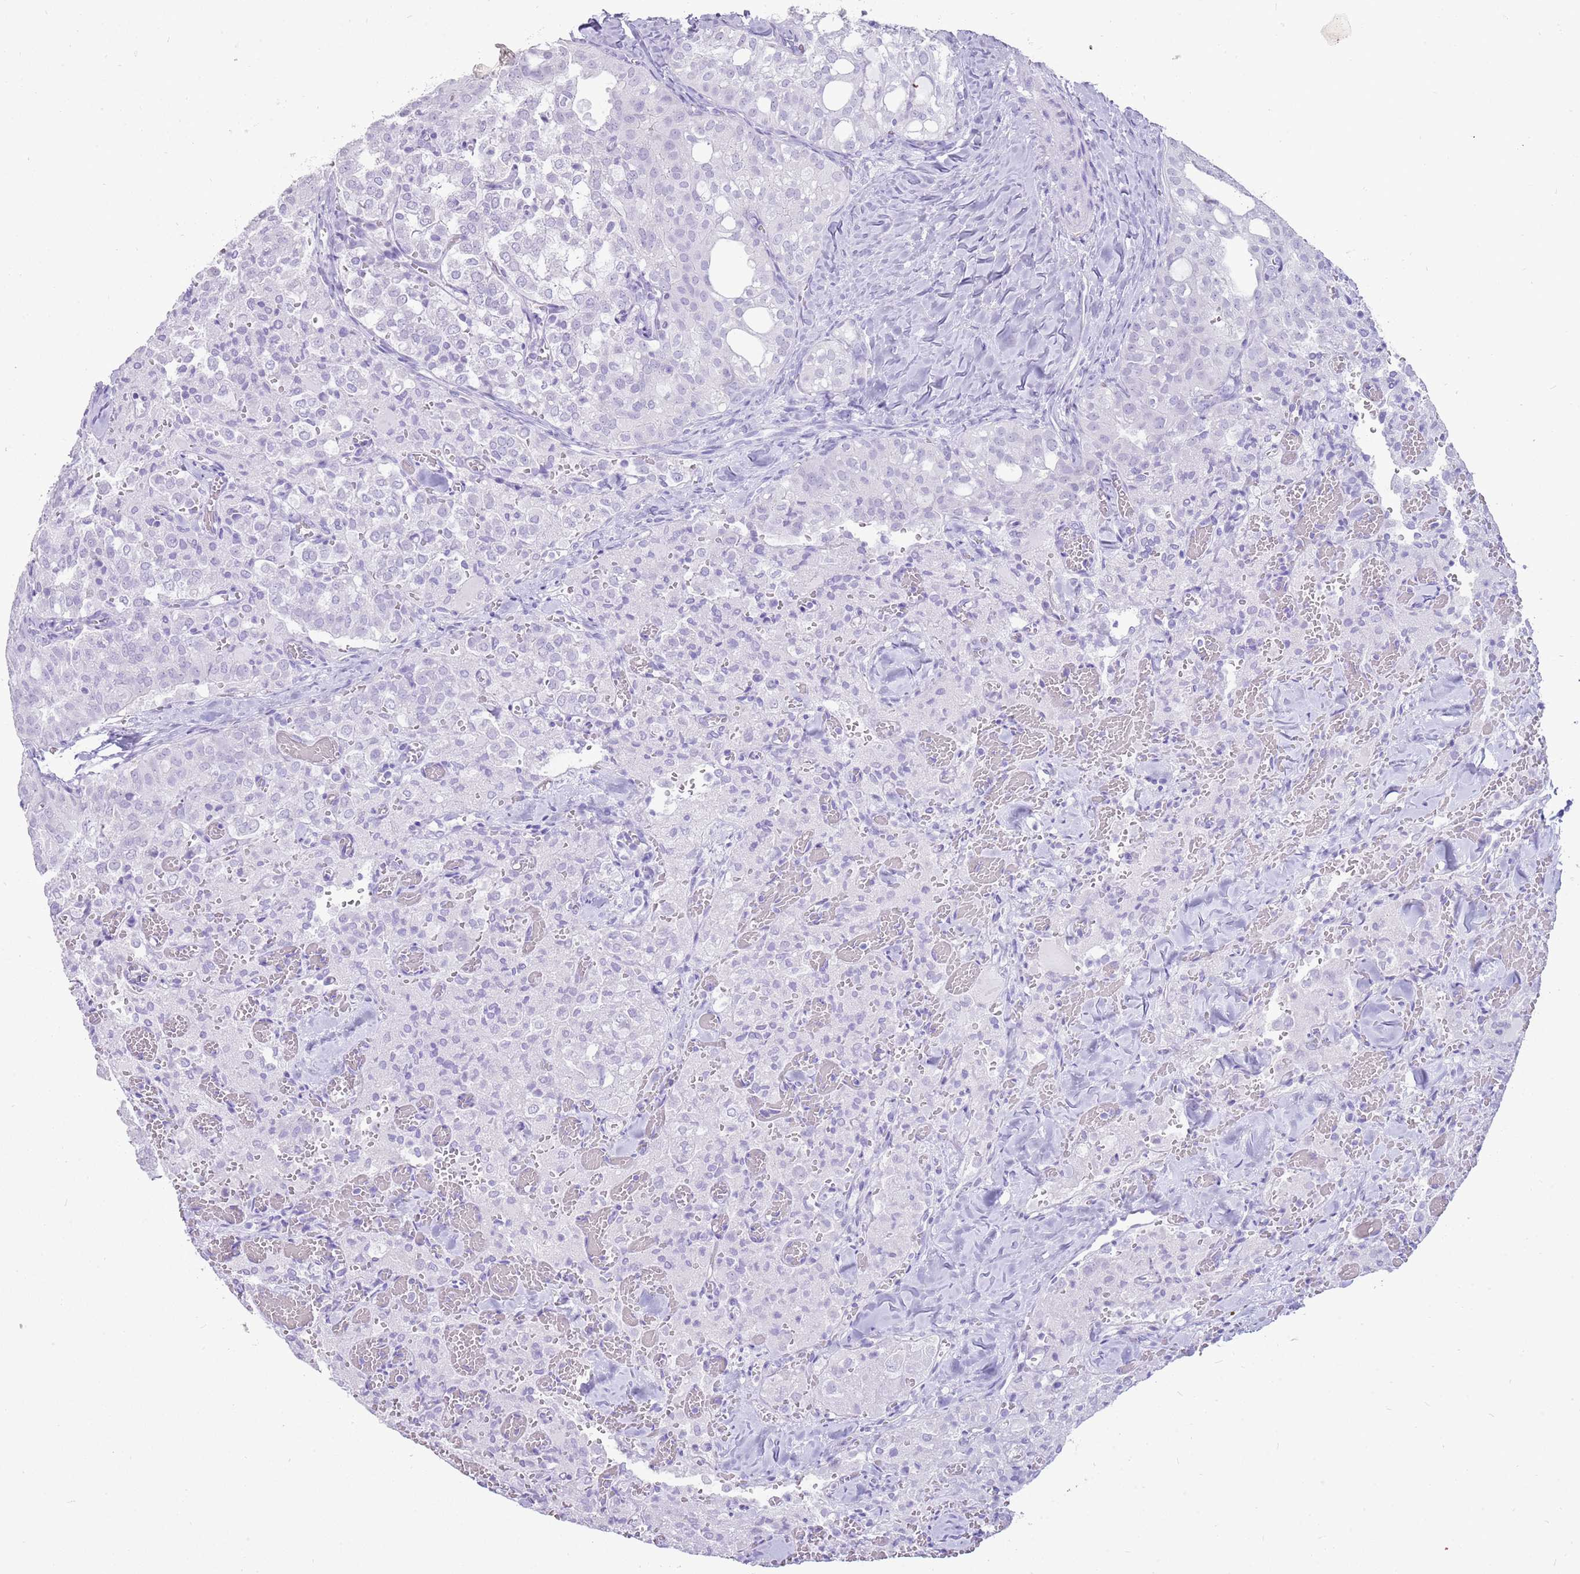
{"staining": {"intensity": "negative", "quantity": "none", "location": "none"}, "tissue": "thyroid cancer", "cell_type": "Tumor cells", "image_type": "cancer", "snomed": [{"axis": "morphology", "description": "Follicular adenoma carcinoma, NOS"}, {"axis": "topography", "description": "Thyroid gland"}], "caption": "Tumor cells are negative for brown protein staining in thyroid cancer.", "gene": "NBPF3", "patient": {"sex": "male", "age": 75}}